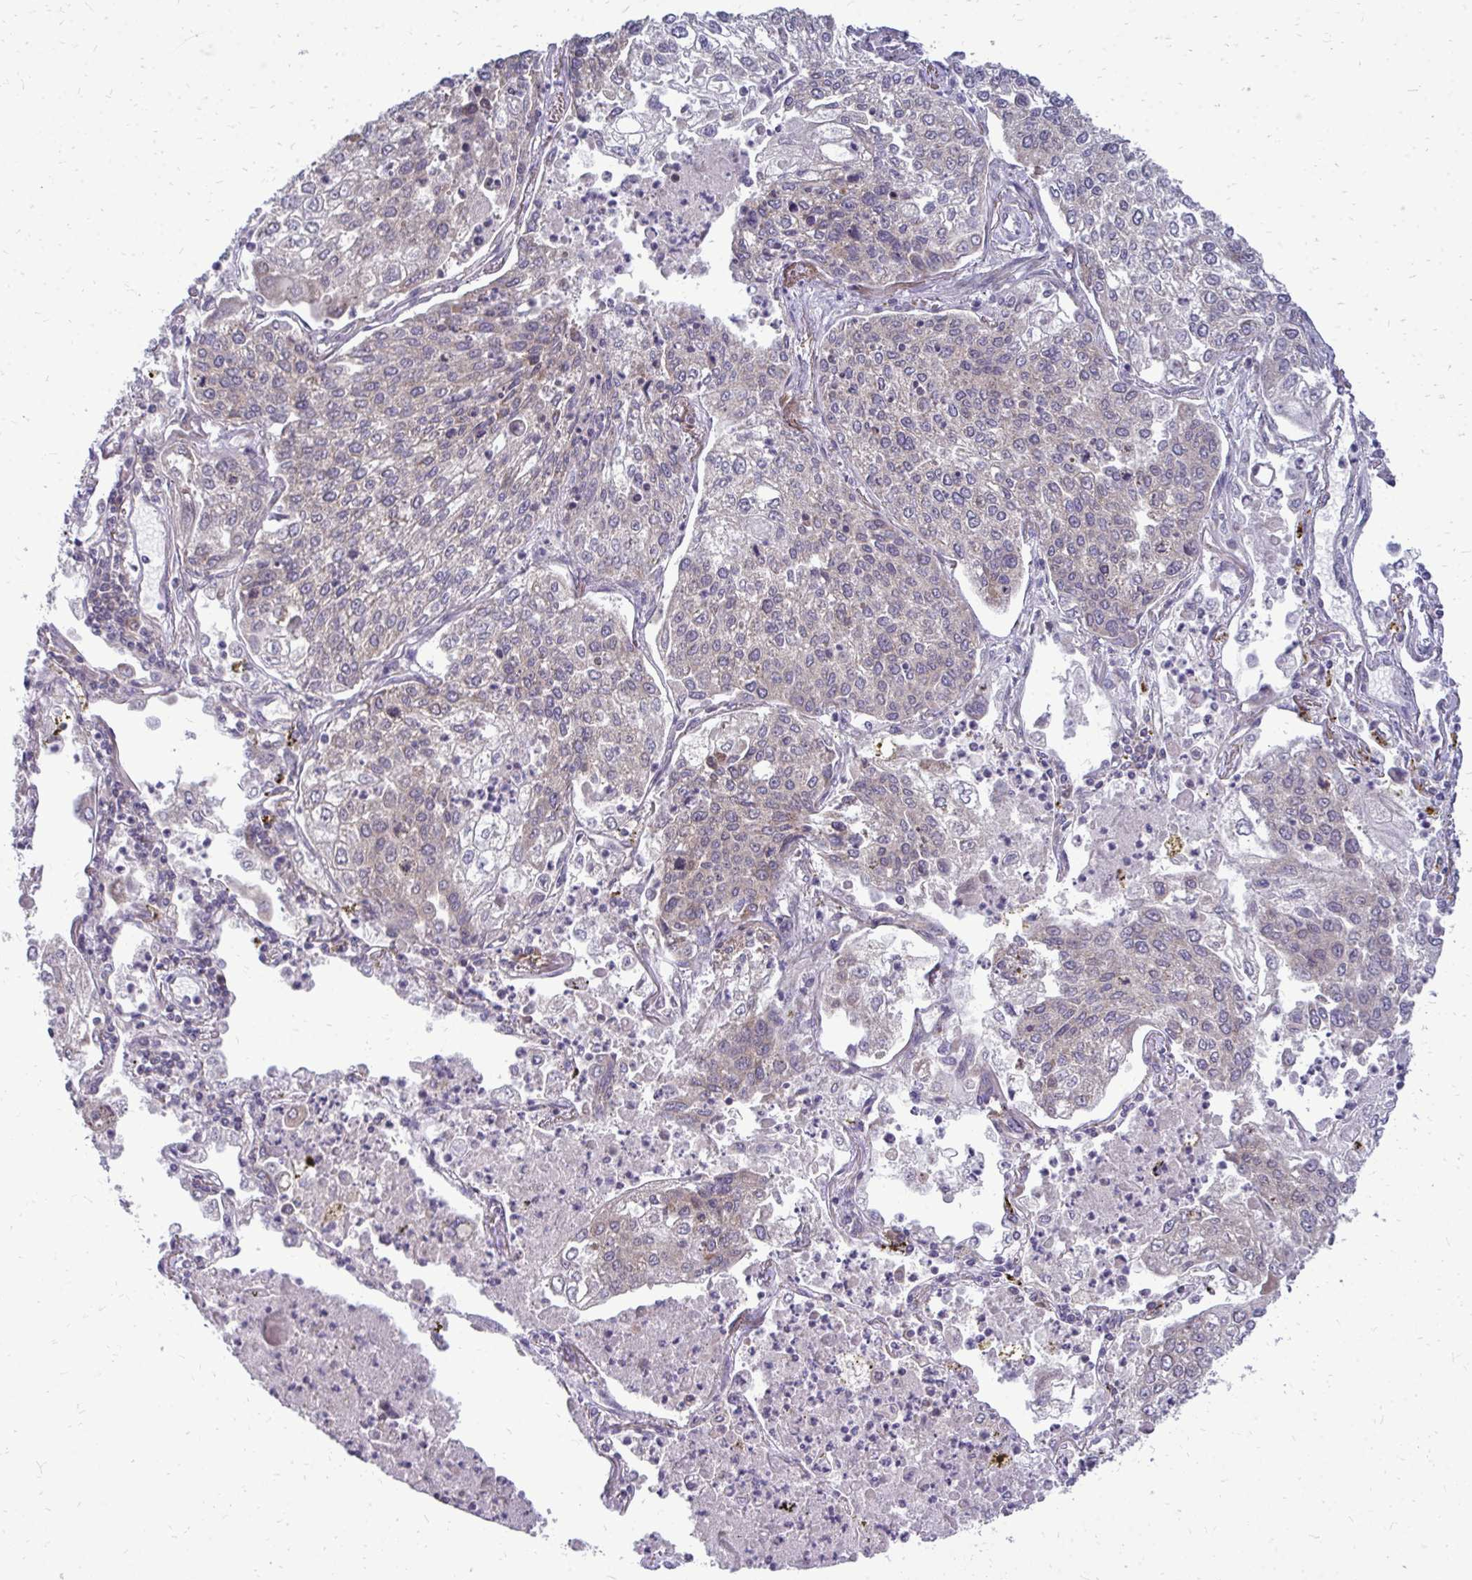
{"staining": {"intensity": "weak", "quantity": "25%-75%", "location": "cytoplasmic/membranous"}, "tissue": "lung cancer", "cell_type": "Tumor cells", "image_type": "cancer", "snomed": [{"axis": "morphology", "description": "Squamous cell carcinoma, NOS"}, {"axis": "topography", "description": "Lung"}], "caption": "Human squamous cell carcinoma (lung) stained for a protein (brown) reveals weak cytoplasmic/membranous positive positivity in approximately 25%-75% of tumor cells.", "gene": "RPLP2", "patient": {"sex": "male", "age": 74}}